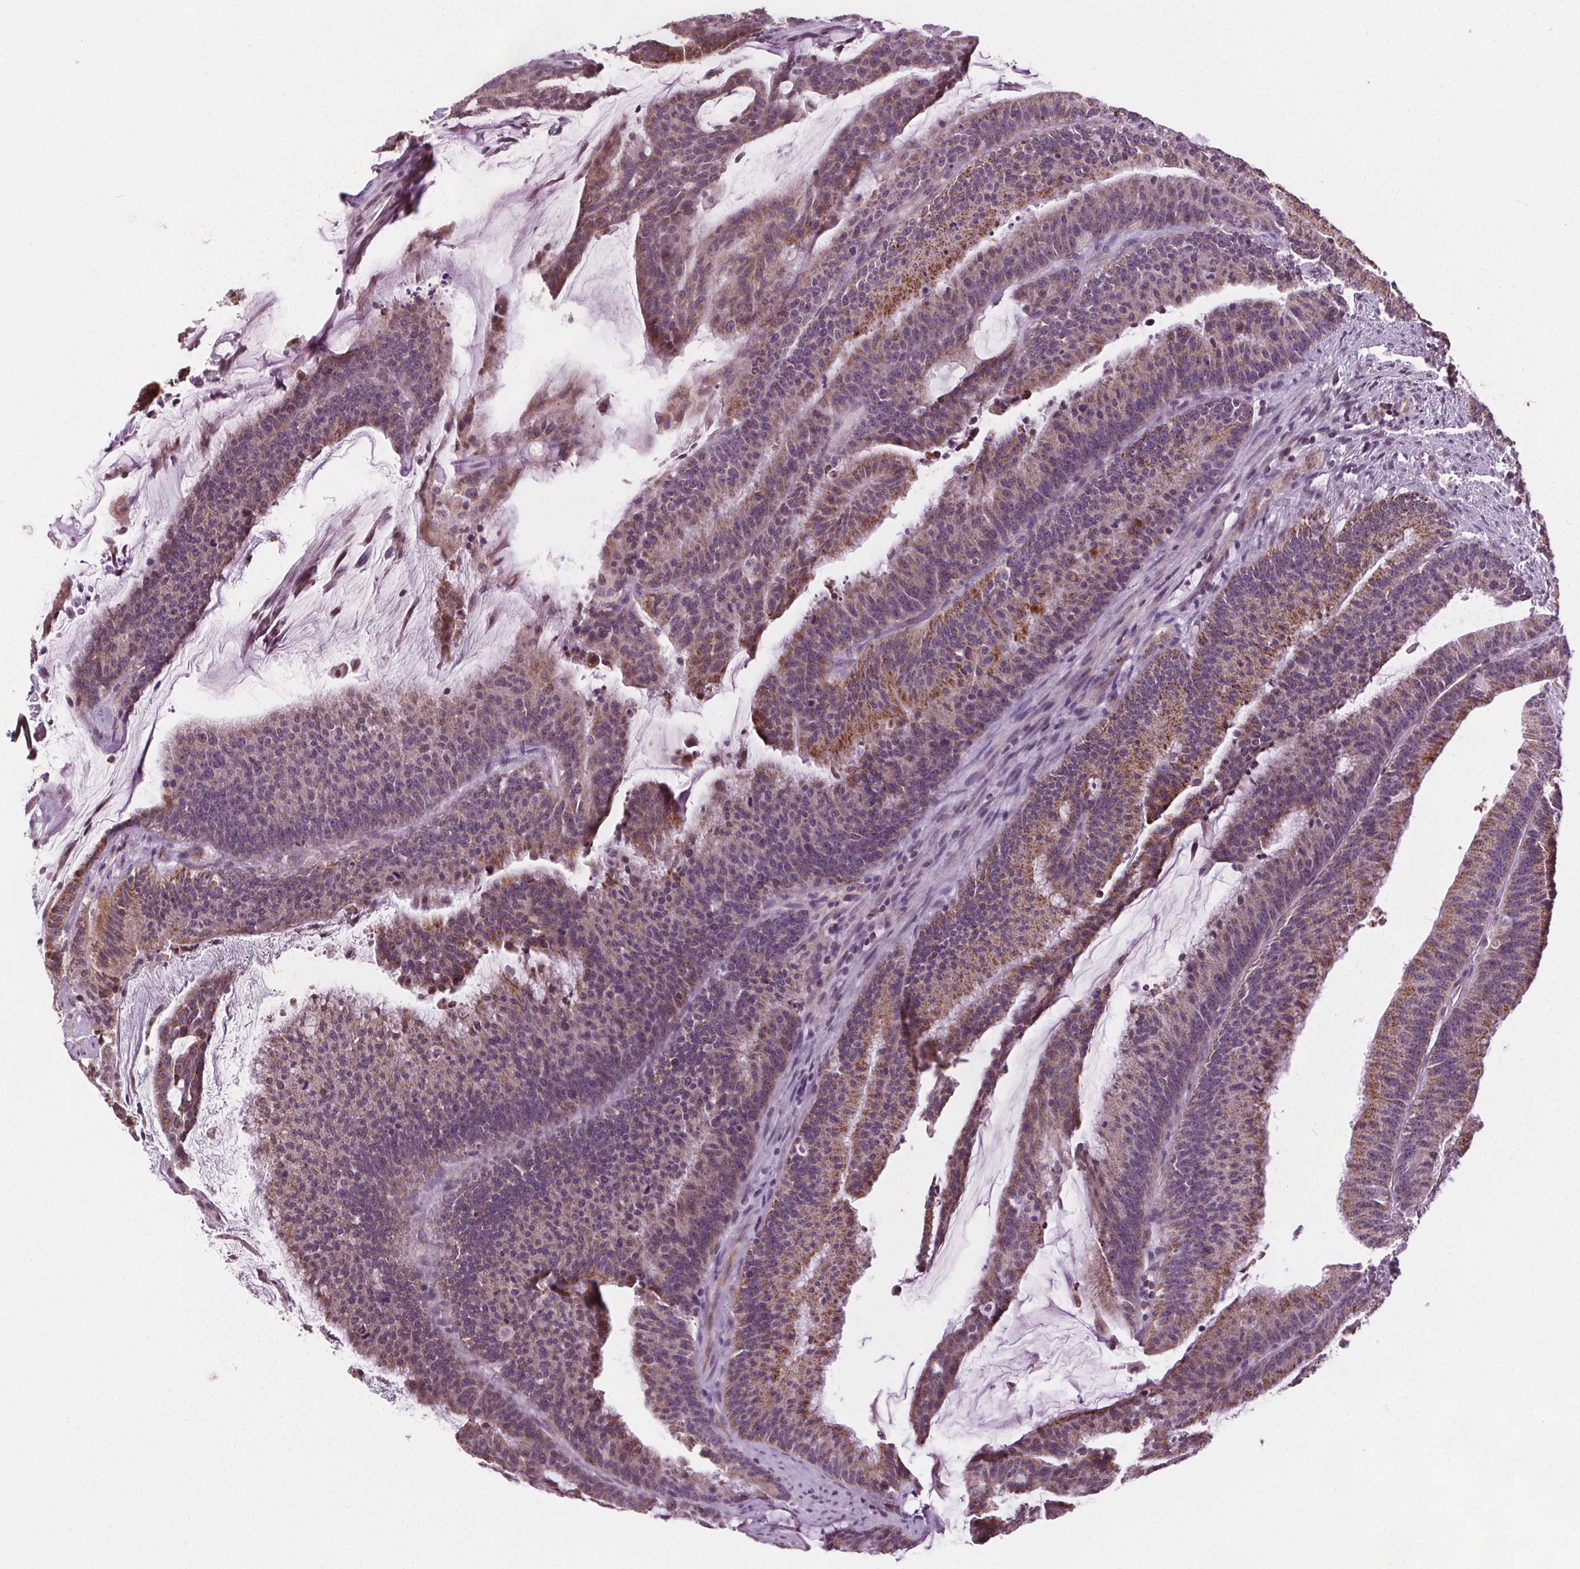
{"staining": {"intensity": "moderate", "quantity": "25%-75%", "location": "cytoplasmic/membranous"}, "tissue": "colorectal cancer", "cell_type": "Tumor cells", "image_type": "cancer", "snomed": [{"axis": "morphology", "description": "Adenocarcinoma, NOS"}, {"axis": "topography", "description": "Colon"}], "caption": "Immunohistochemistry (IHC) micrograph of colorectal cancer (adenocarcinoma) stained for a protein (brown), which reveals medium levels of moderate cytoplasmic/membranous staining in about 25%-75% of tumor cells.", "gene": "LFNG", "patient": {"sex": "female", "age": 78}}